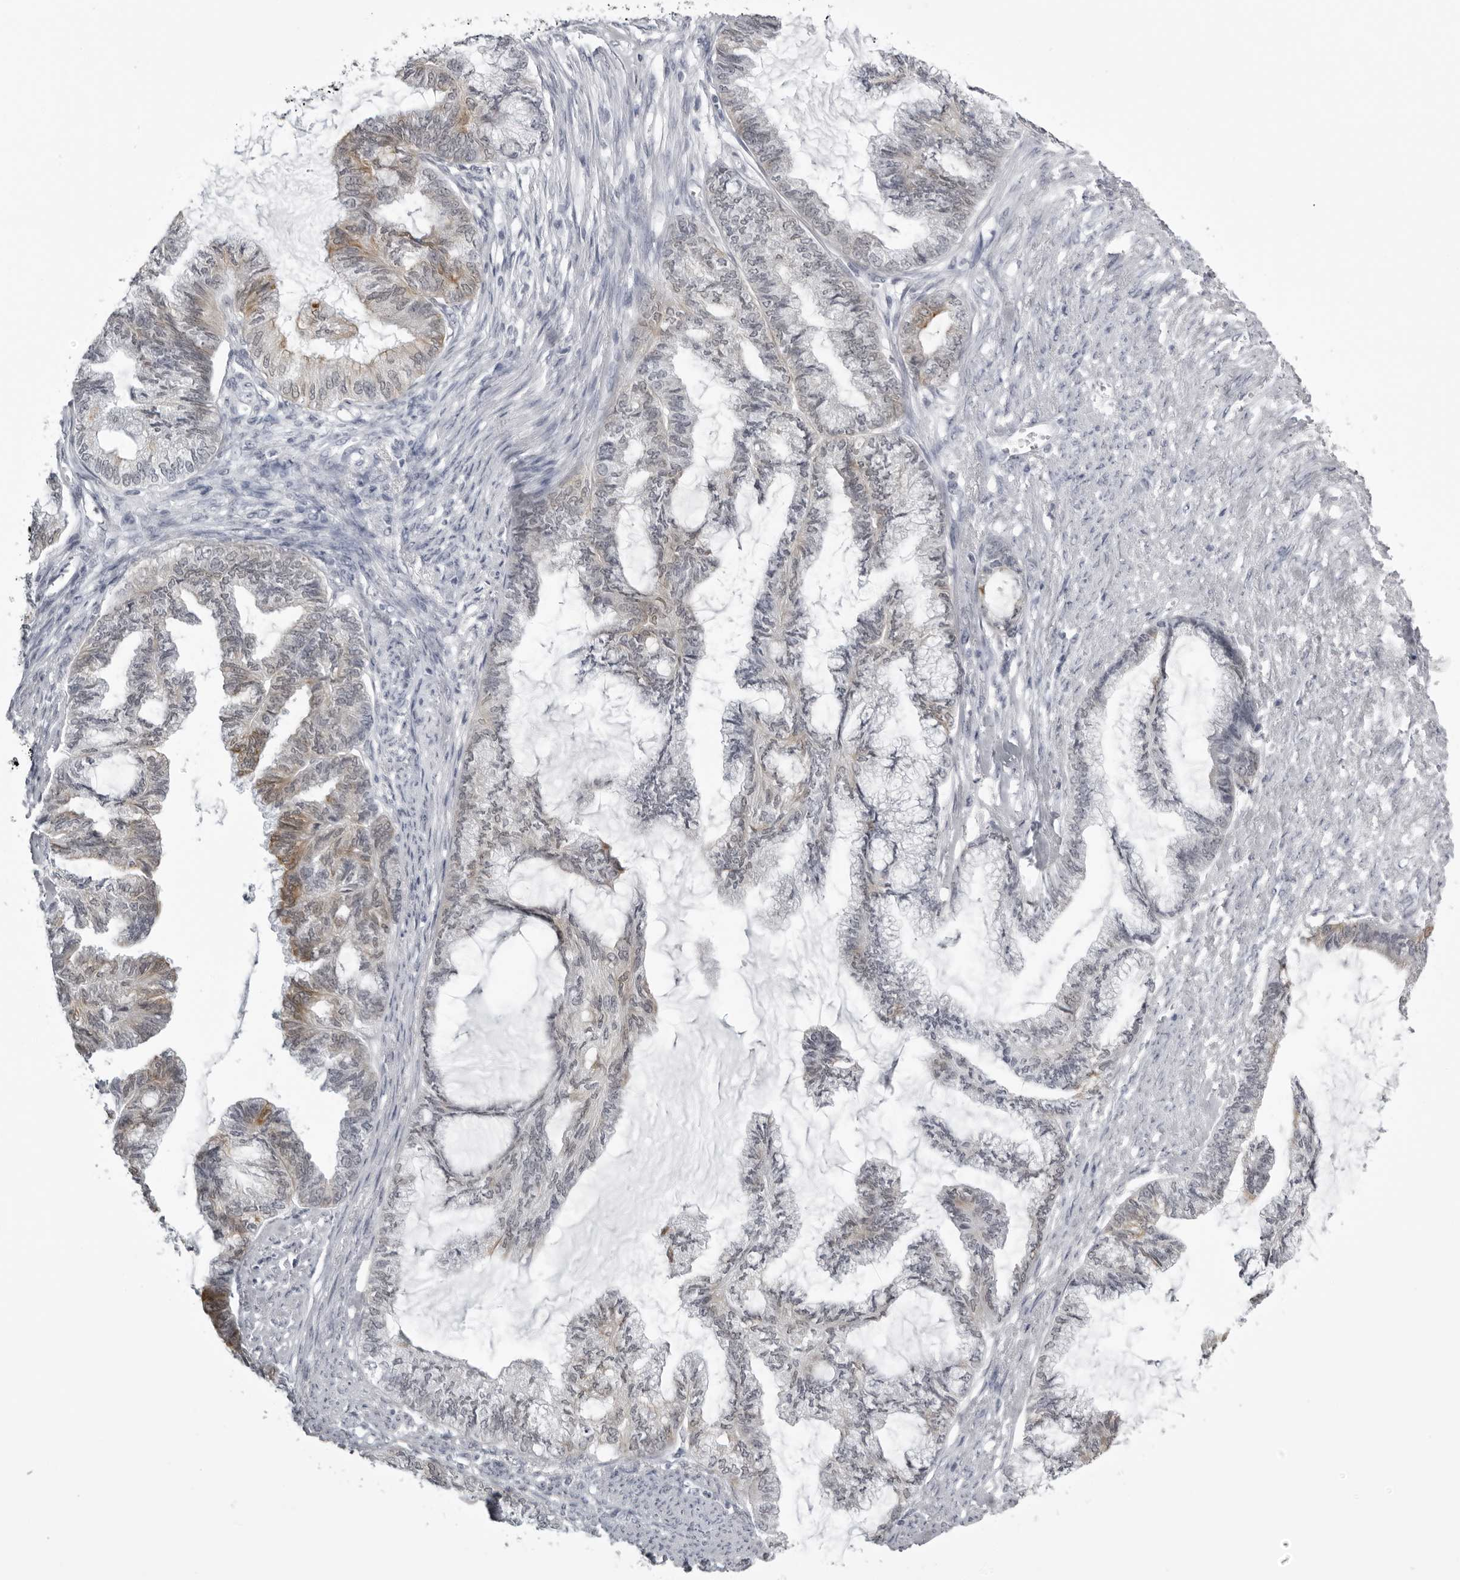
{"staining": {"intensity": "moderate", "quantity": "<25%", "location": "cytoplasmic/membranous"}, "tissue": "endometrial cancer", "cell_type": "Tumor cells", "image_type": "cancer", "snomed": [{"axis": "morphology", "description": "Adenocarcinoma, NOS"}, {"axis": "topography", "description": "Endometrium"}], "caption": "This is an image of immunohistochemistry staining of endometrial cancer, which shows moderate positivity in the cytoplasmic/membranous of tumor cells.", "gene": "UROD", "patient": {"sex": "female", "age": 86}}